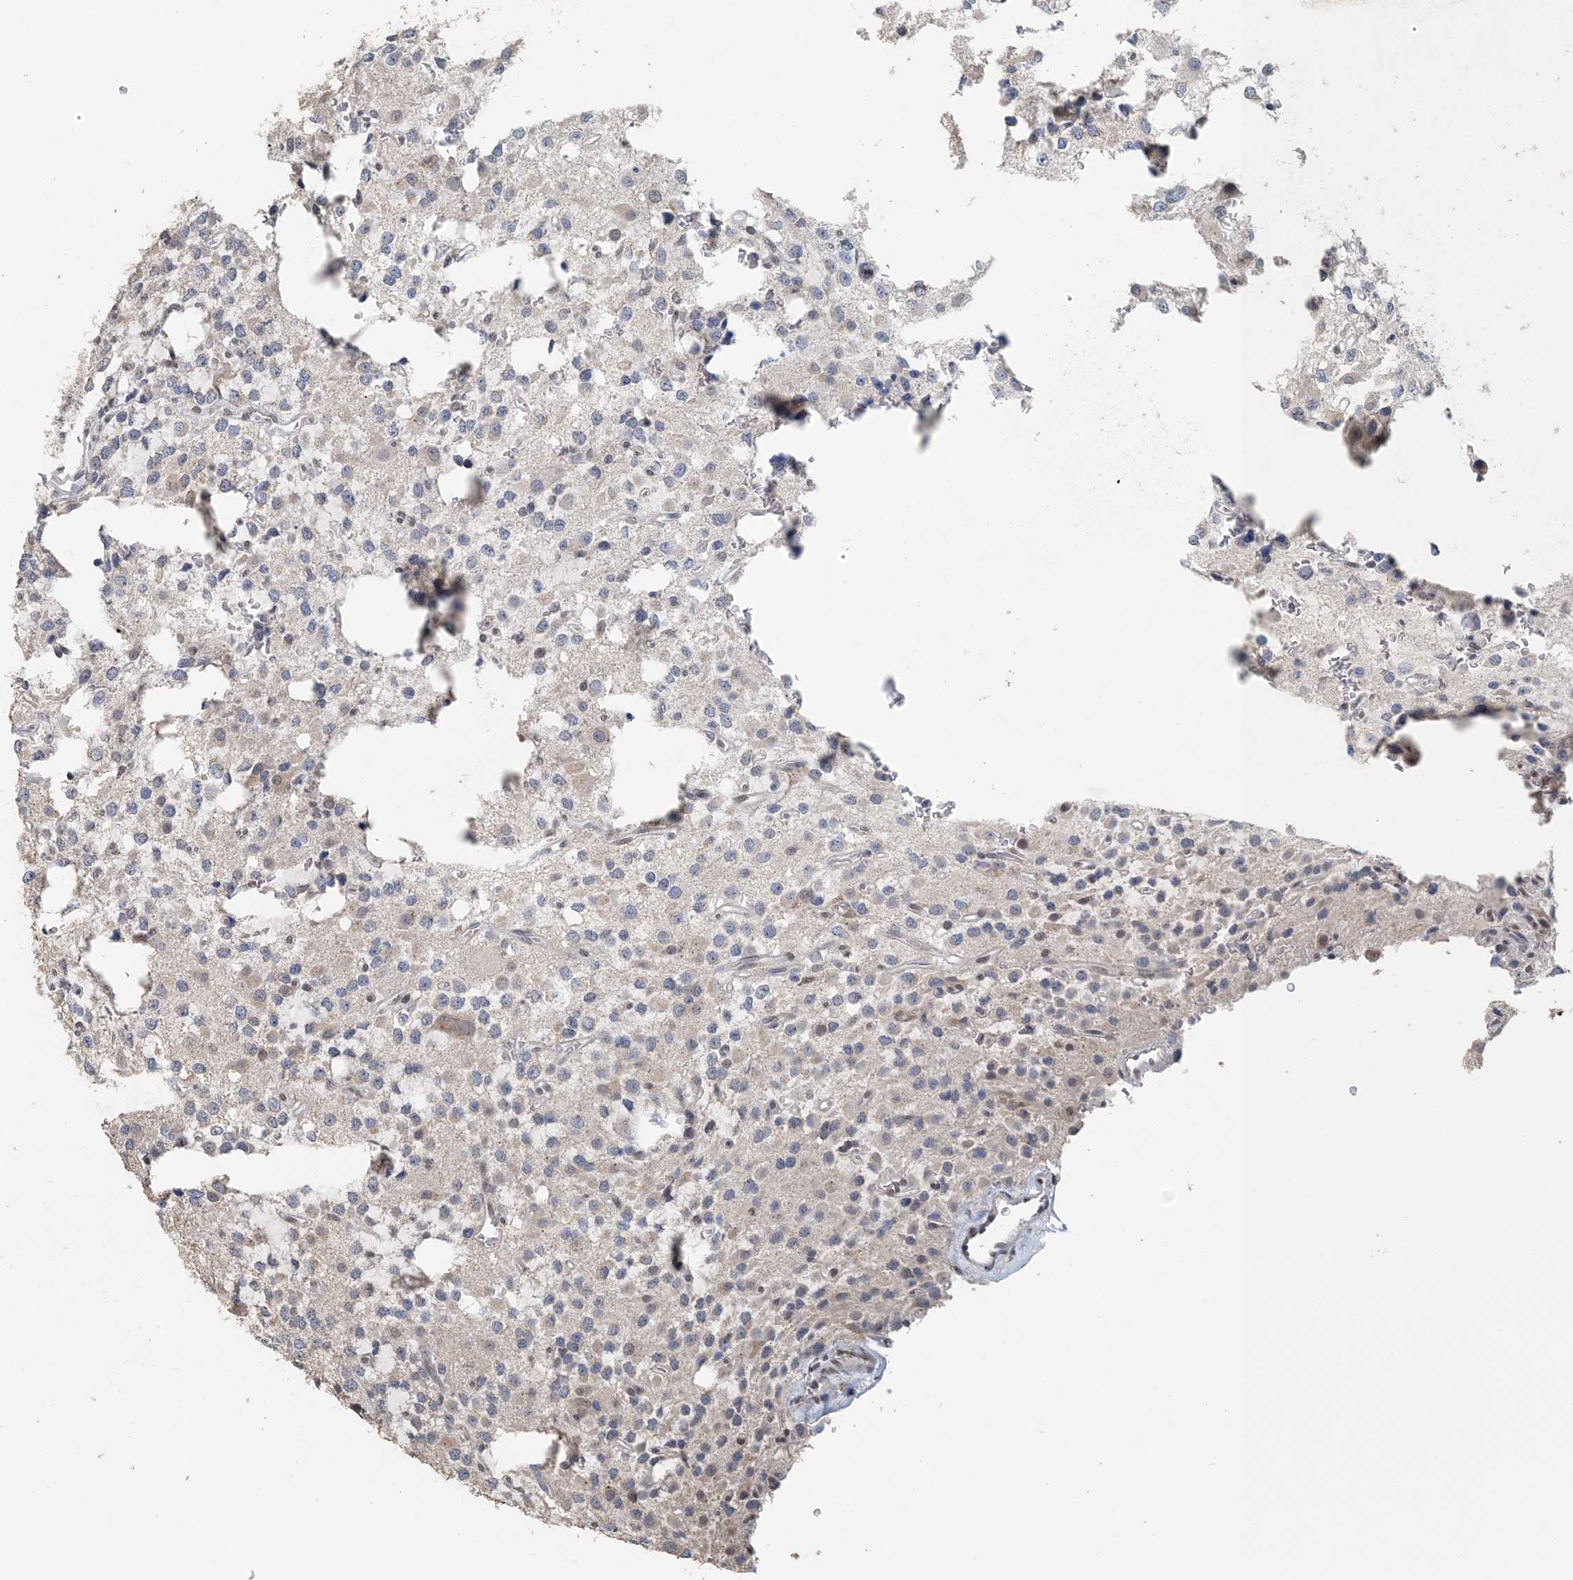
{"staining": {"intensity": "negative", "quantity": "none", "location": "none"}, "tissue": "glioma", "cell_type": "Tumor cells", "image_type": "cancer", "snomed": [{"axis": "morphology", "description": "Glioma, malignant, High grade"}, {"axis": "topography", "description": "Brain"}], "caption": "Immunohistochemistry (IHC) photomicrograph of malignant high-grade glioma stained for a protein (brown), which displays no expression in tumor cells.", "gene": "MBD2", "patient": {"sex": "female", "age": 62}}